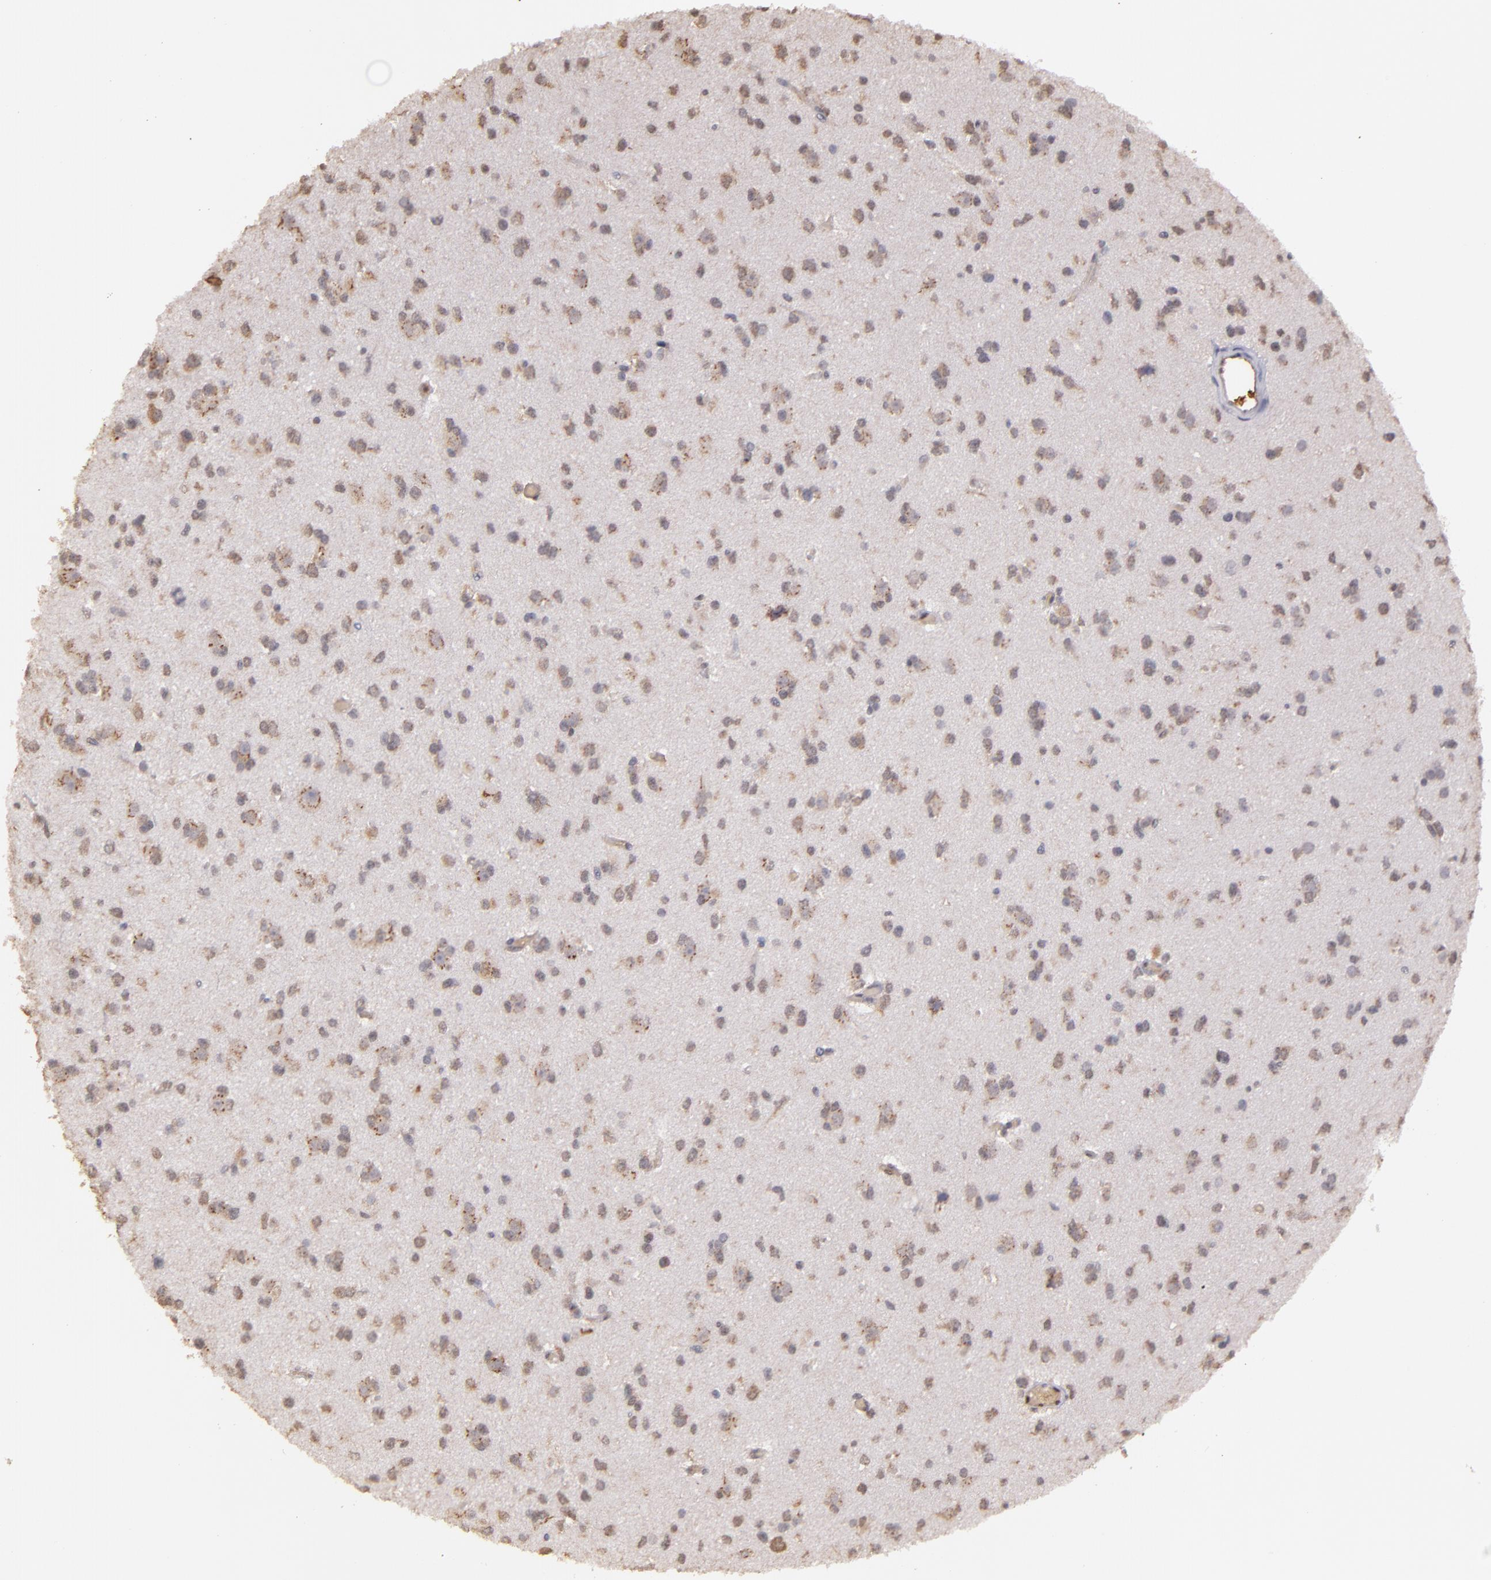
{"staining": {"intensity": "moderate", "quantity": "25%-75%", "location": "cytoplasmic/membranous"}, "tissue": "glioma", "cell_type": "Tumor cells", "image_type": "cancer", "snomed": [{"axis": "morphology", "description": "Glioma, malignant, Low grade"}, {"axis": "topography", "description": "Brain"}], "caption": "This image shows IHC staining of glioma, with medium moderate cytoplasmic/membranous positivity in approximately 25%-75% of tumor cells.", "gene": "SERPINC1", "patient": {"sex": "male", "age": 42}}